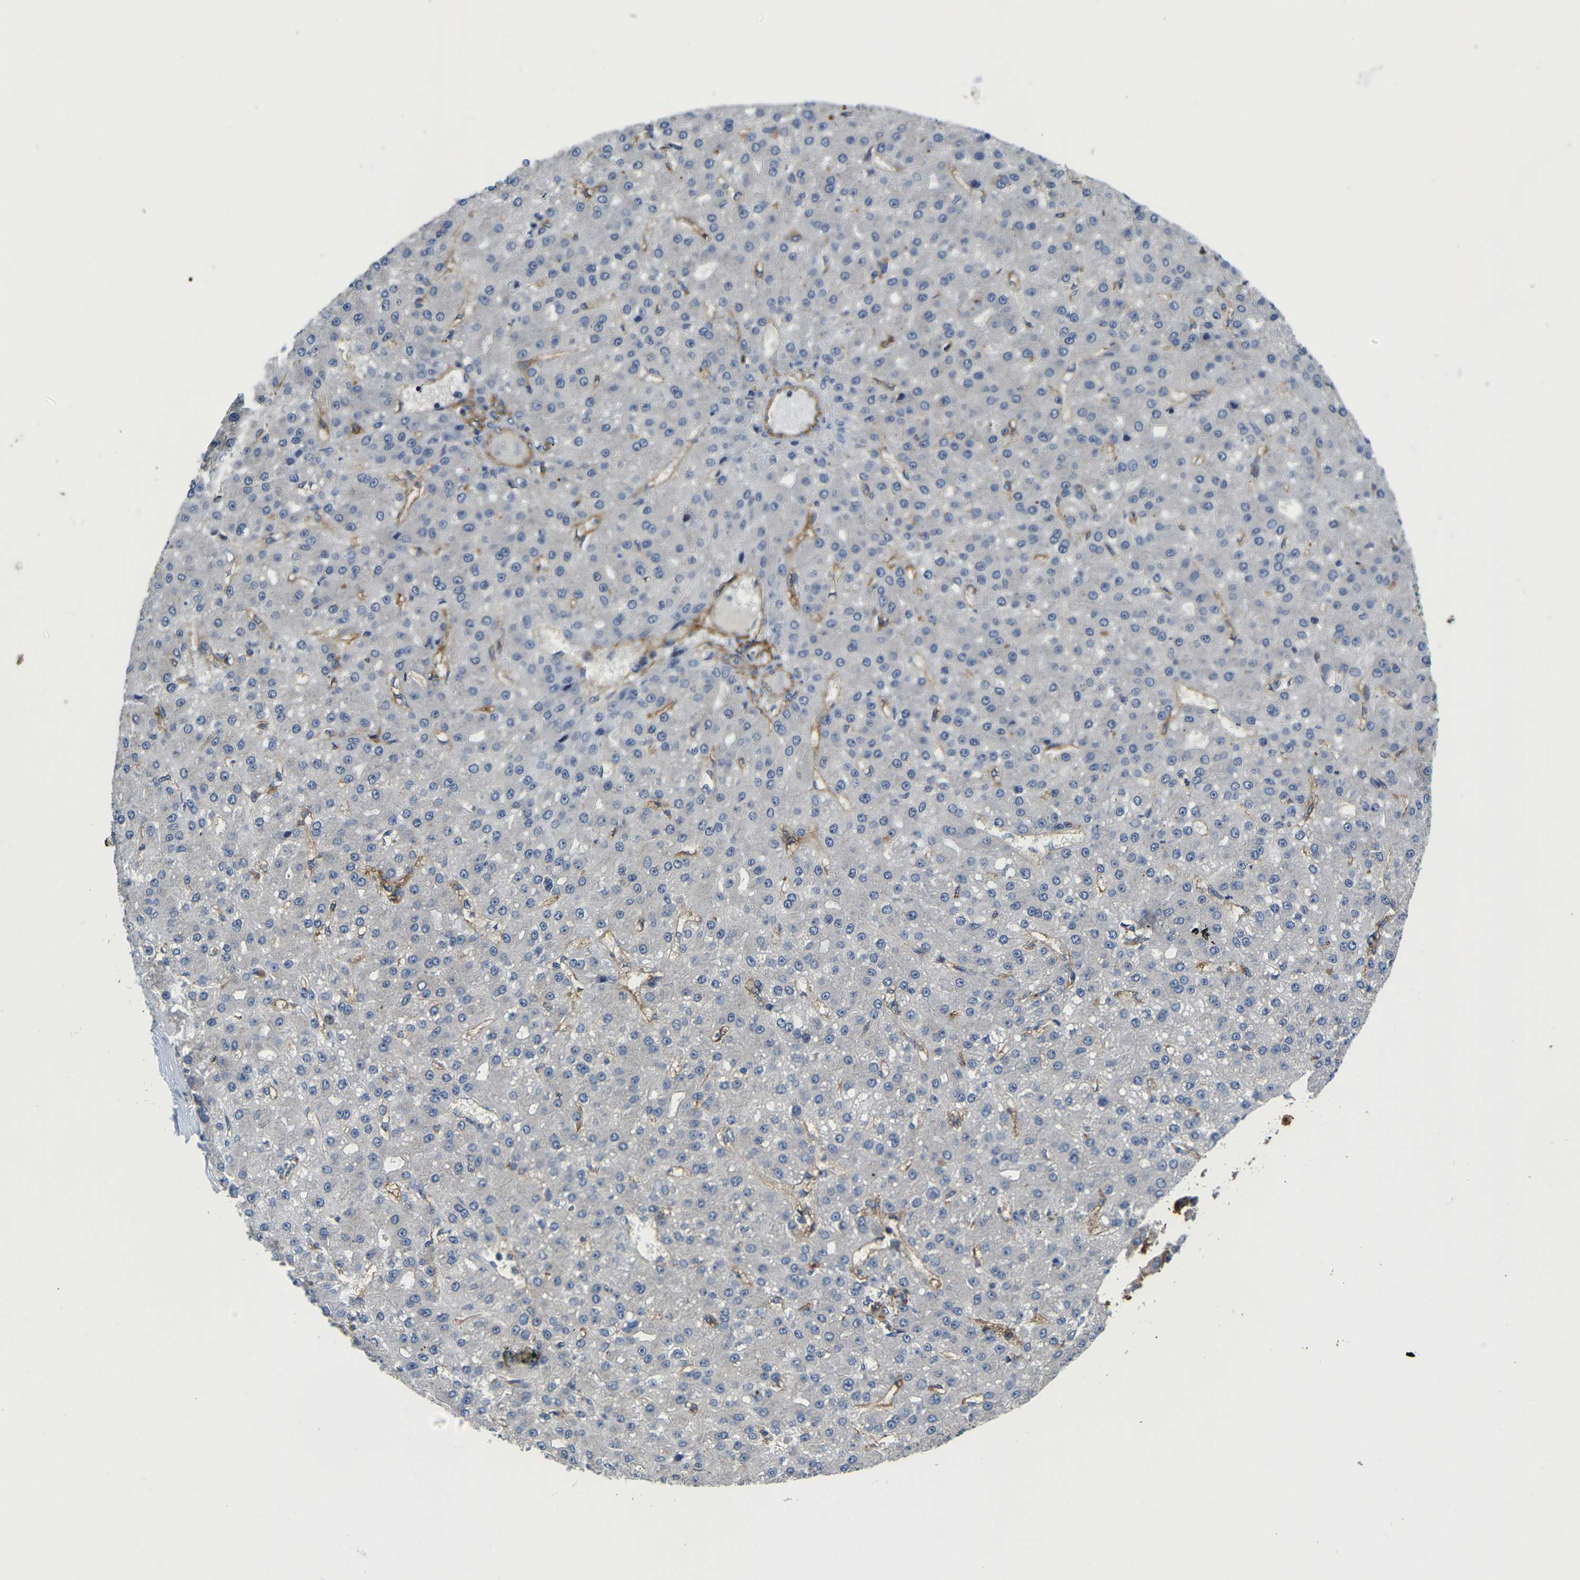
{"staining": {"intensity": "negative", "quantity": "none", "location": "none"}, "tissue": "liver cancer", "cell_type": "Tumor cells", "image_type": "cancer", "snomed": [{"axis": "morphology", "description": "Carcinoma, Hepatocellular, NOS"}, {"axis": "topography", "description": "Liver"}], "caption": "This is an immunohistochemistry (IHC) photomicrograph of human liver cancer. There is no positivity in tumor cells.", "gene": "ITGA2", "patient": {"sex": "male", "age": 67}}